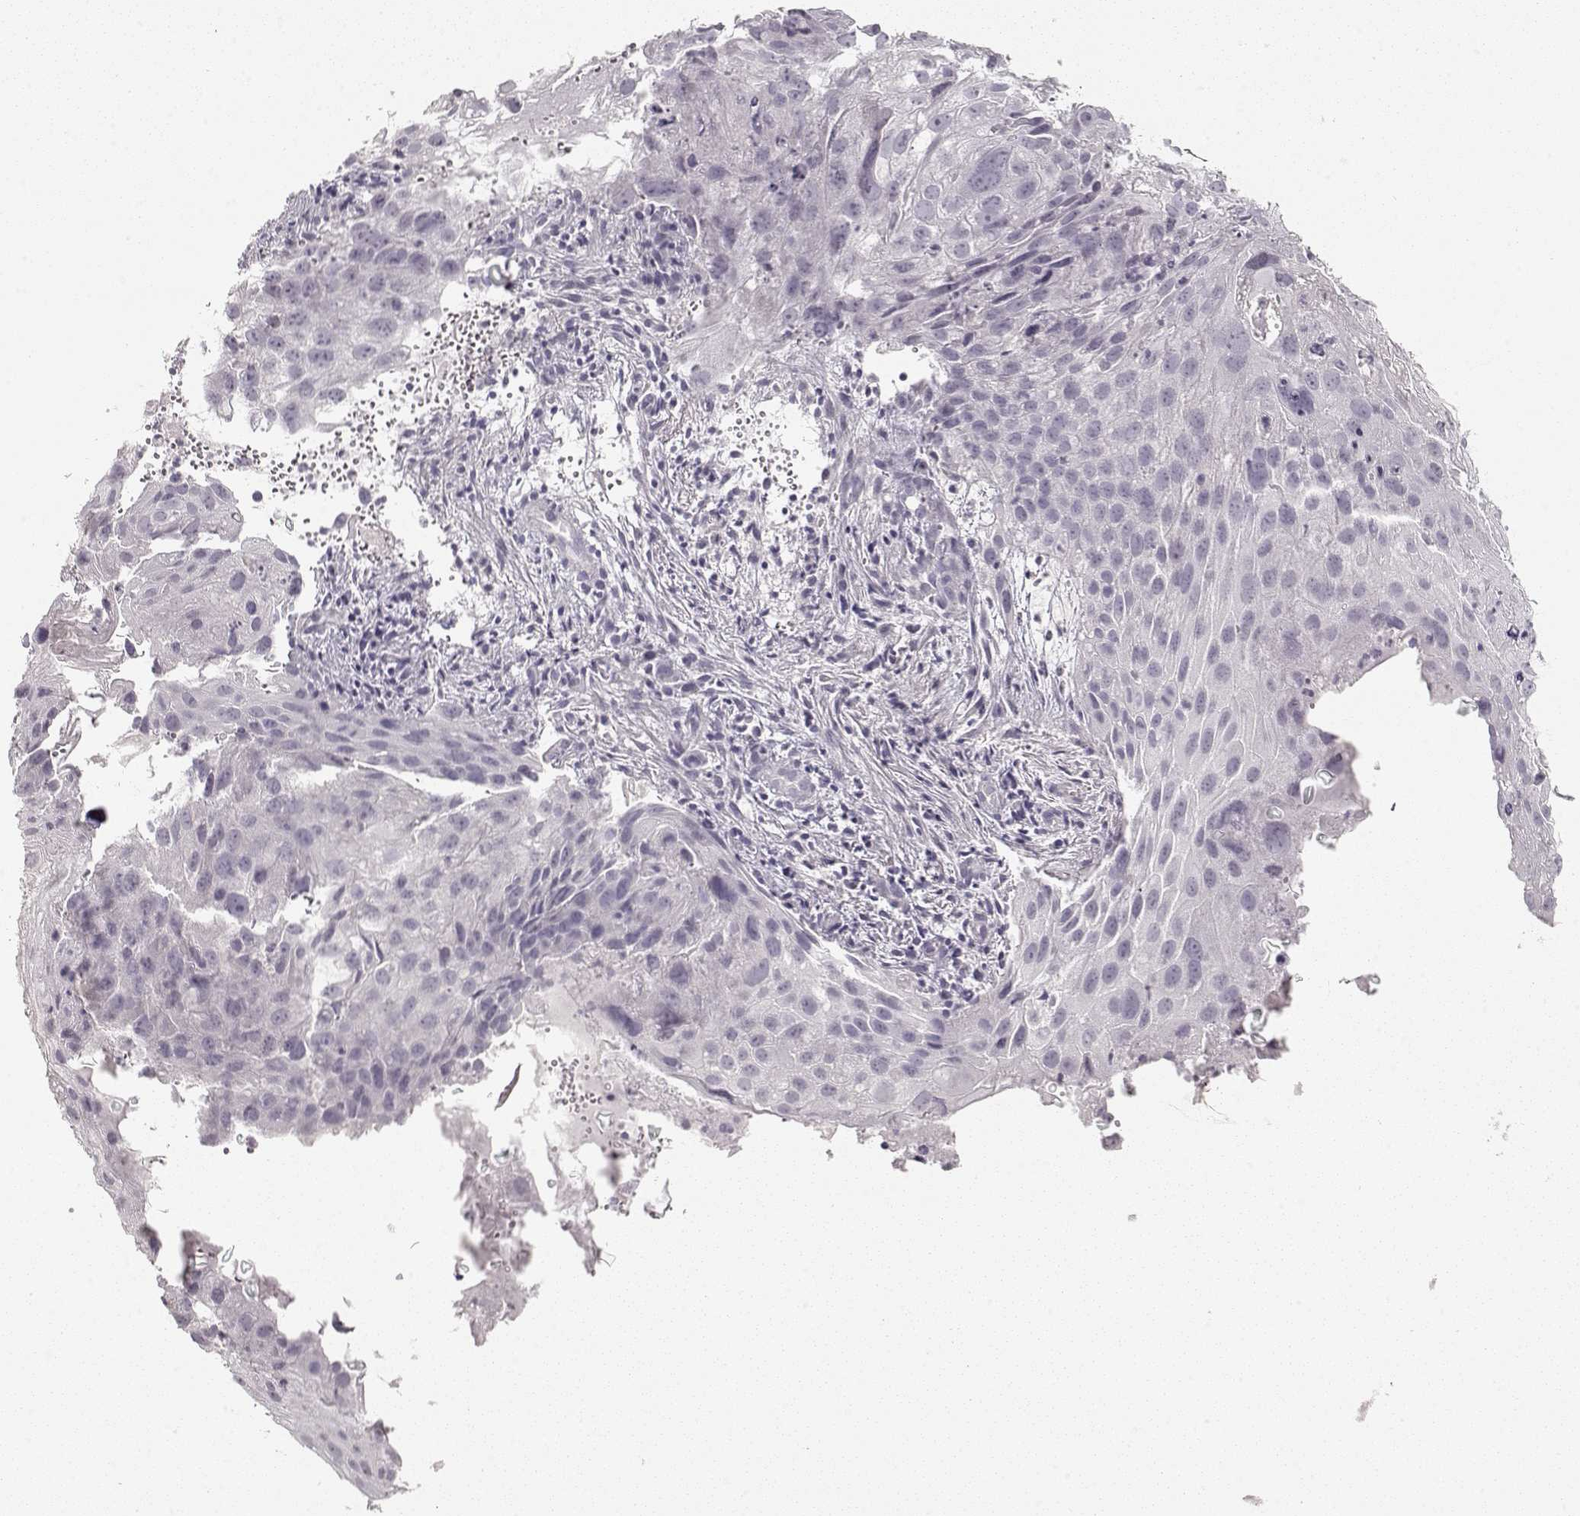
{"staining": {"intensity": "negative", "quantity": "none", "location": "none"}, "tissue": "cervical cancer", "cell_type": "Tumor cells", "image_type": "cancer", "snomed": [{"axis": "morphology", "description": "Squamous cell carcinoma, NOS"}, {"axis": "topography", "description": "Cervix"}], "caption": "DAB immunohistochemical staining of cervical cancer (squamous cell carcinoma) shows no significant expression in tumor cells. (Stains: DAB immunohistochemistry with hematoxylin counter stain, Microscopy: brightfield microscopy at high magnification).", "gene": "S100B", "patient": {"sex": "female", "age": 53}}